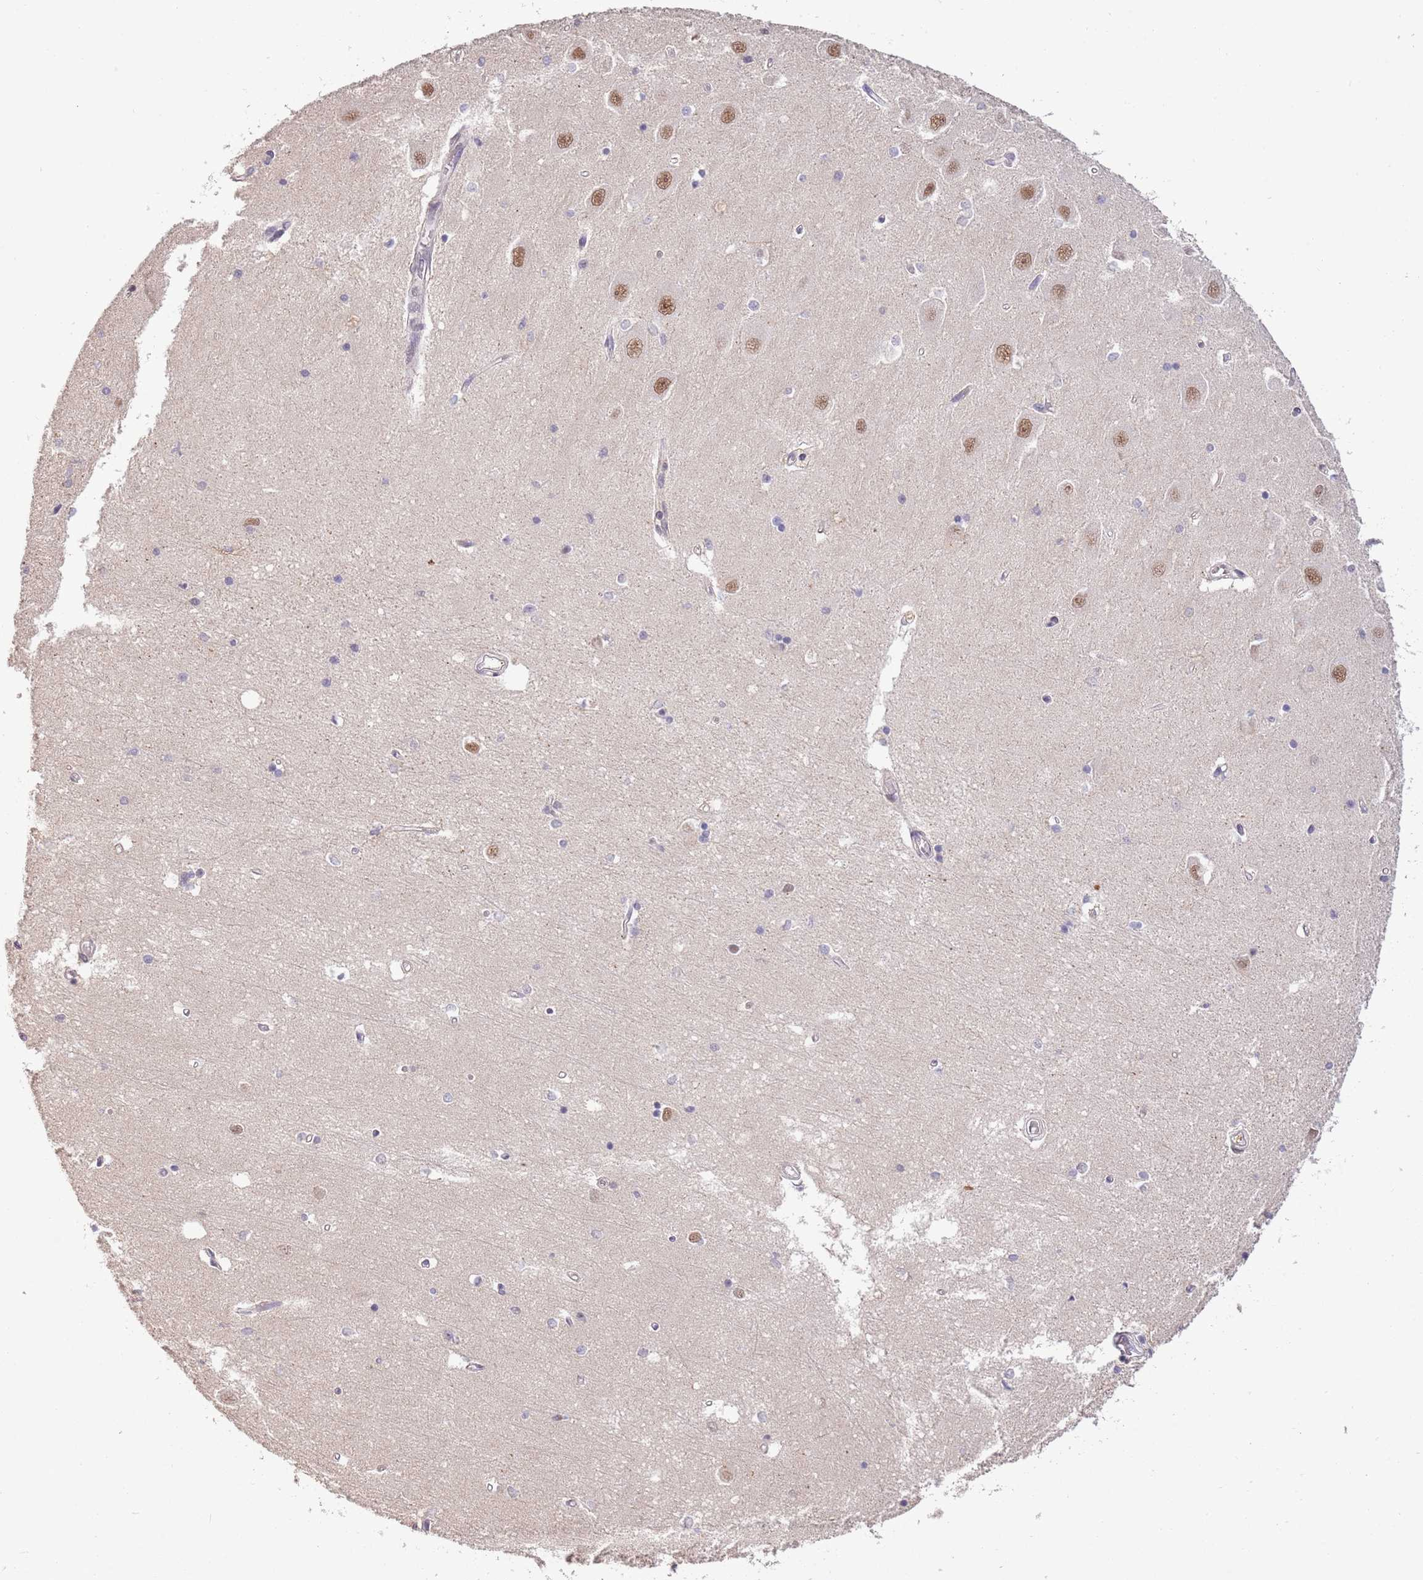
{"staining": {"intensity": "negative", "quantity": "none", "location": "none"}, "tissue": "hippocampus", "cell_type": "Glial cells", "image_type": "normal", "snomed": [{"axis": "morphology", "description": "Normal tissue, NOS"}, {"axis": "topography", "description": "Hippocampus"}], "caption": "An IHC micrograph of benign hippocampus is shown. There is no staining in glial cells of hippocampus. (Brightfield microscopy of DAB (3,3'-diaminobenzidine) IHC at high magnification).", "gene": "ZBTB7A", "patient": {"sex": "male", "age": 45}}